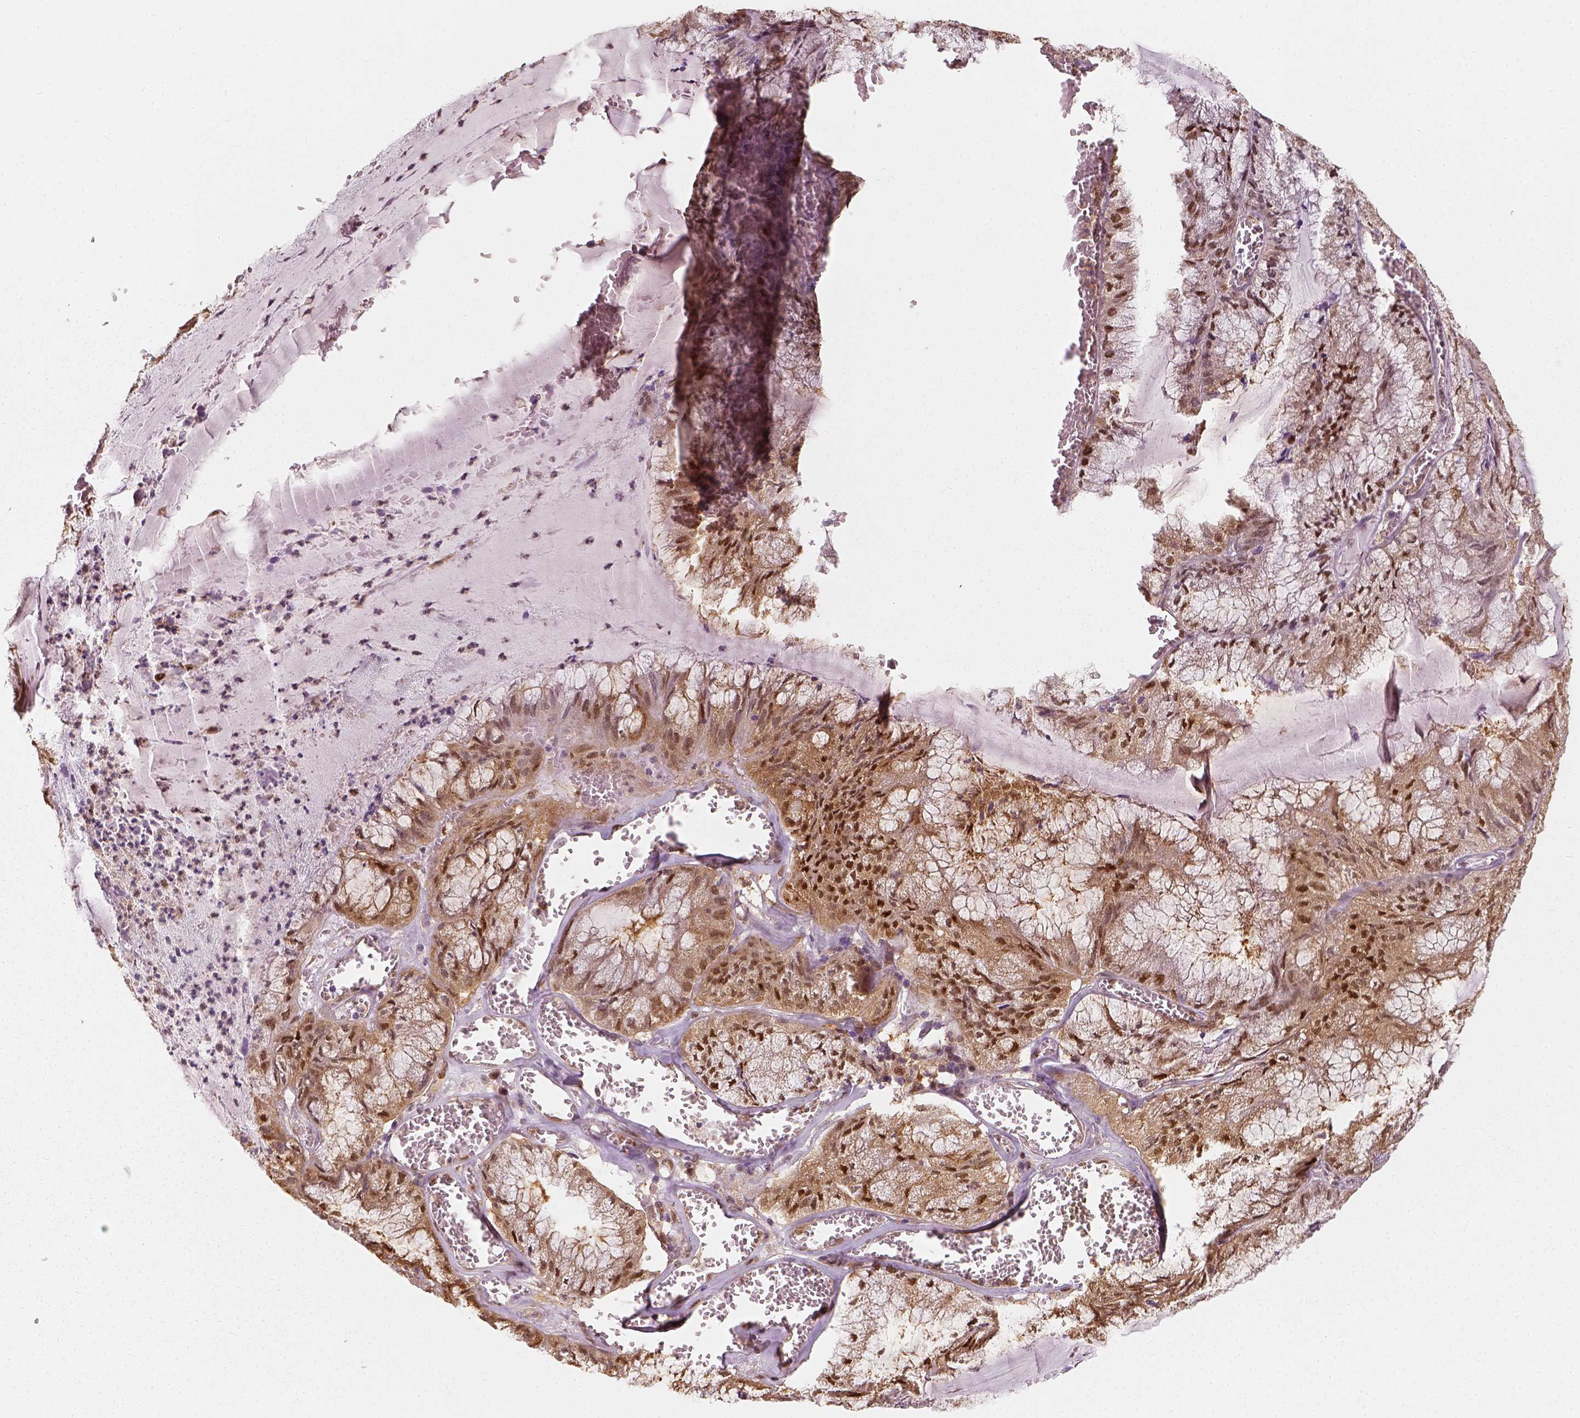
{"staining": {"intensity": "moderate", "quantity": "25%-75%", "location": "nuclear"}, "tissue": "endometrial cancer", "cell_type": "Tumor cells", "image_type": "cancer", "snomed": [{"axis": "morphology", "description": "Carcinoma, NOS"}, {"axis": "topography", "description": "Endometrium"}], "caption": "Protein analysis of endometrial cancer tissue exhibits moderate nuclear positivity in about 25%-75% of tumor cells.", "gene": "SQSTM1", "patient": {"sex": "female", "age": 62}}